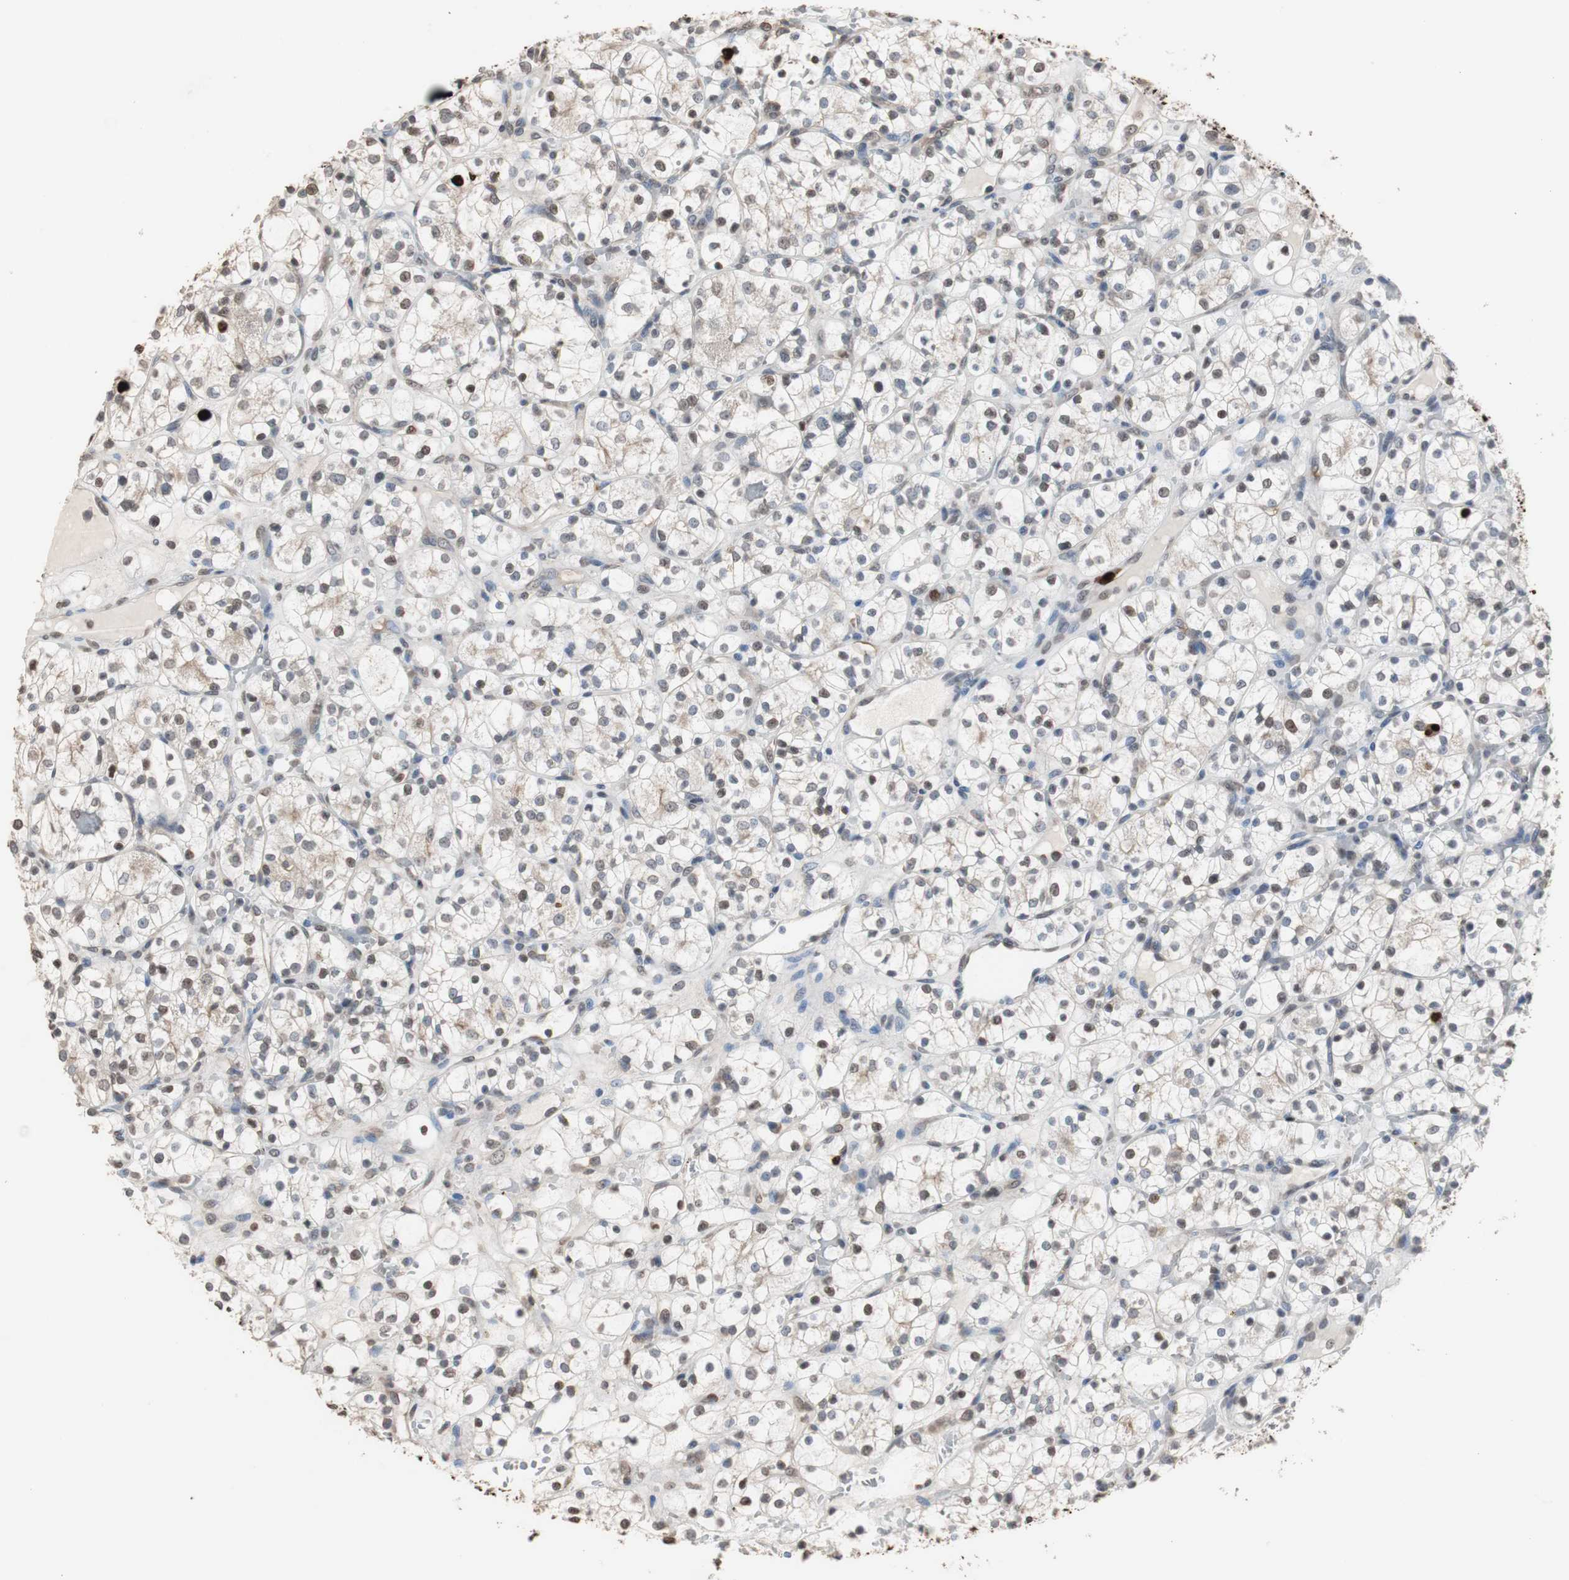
{"staining": {"intensity": "moderate", "quantity": "25%-75%", "location": "cytoplasmic/membranous,nuclear"}, "tissue": "renal cancer", "cell_type": "Tumor cells", "image_type": "cancer", "snomed": [{"axis": "morphology", "description": "Adenocarcinoma, NOS"}, {"axis": "topography", "description": "Kidney"}], "caption": "Moderate cytoplasmic/membranous and nuclear staining is present in approximately 25%-75% of tumor cells in adenocarcinoma (renal). (DAB IHC with brightfield microscopy, high magnification).", "gene": "TOP2A", "patient": {"sex": "female", "age": 60}}